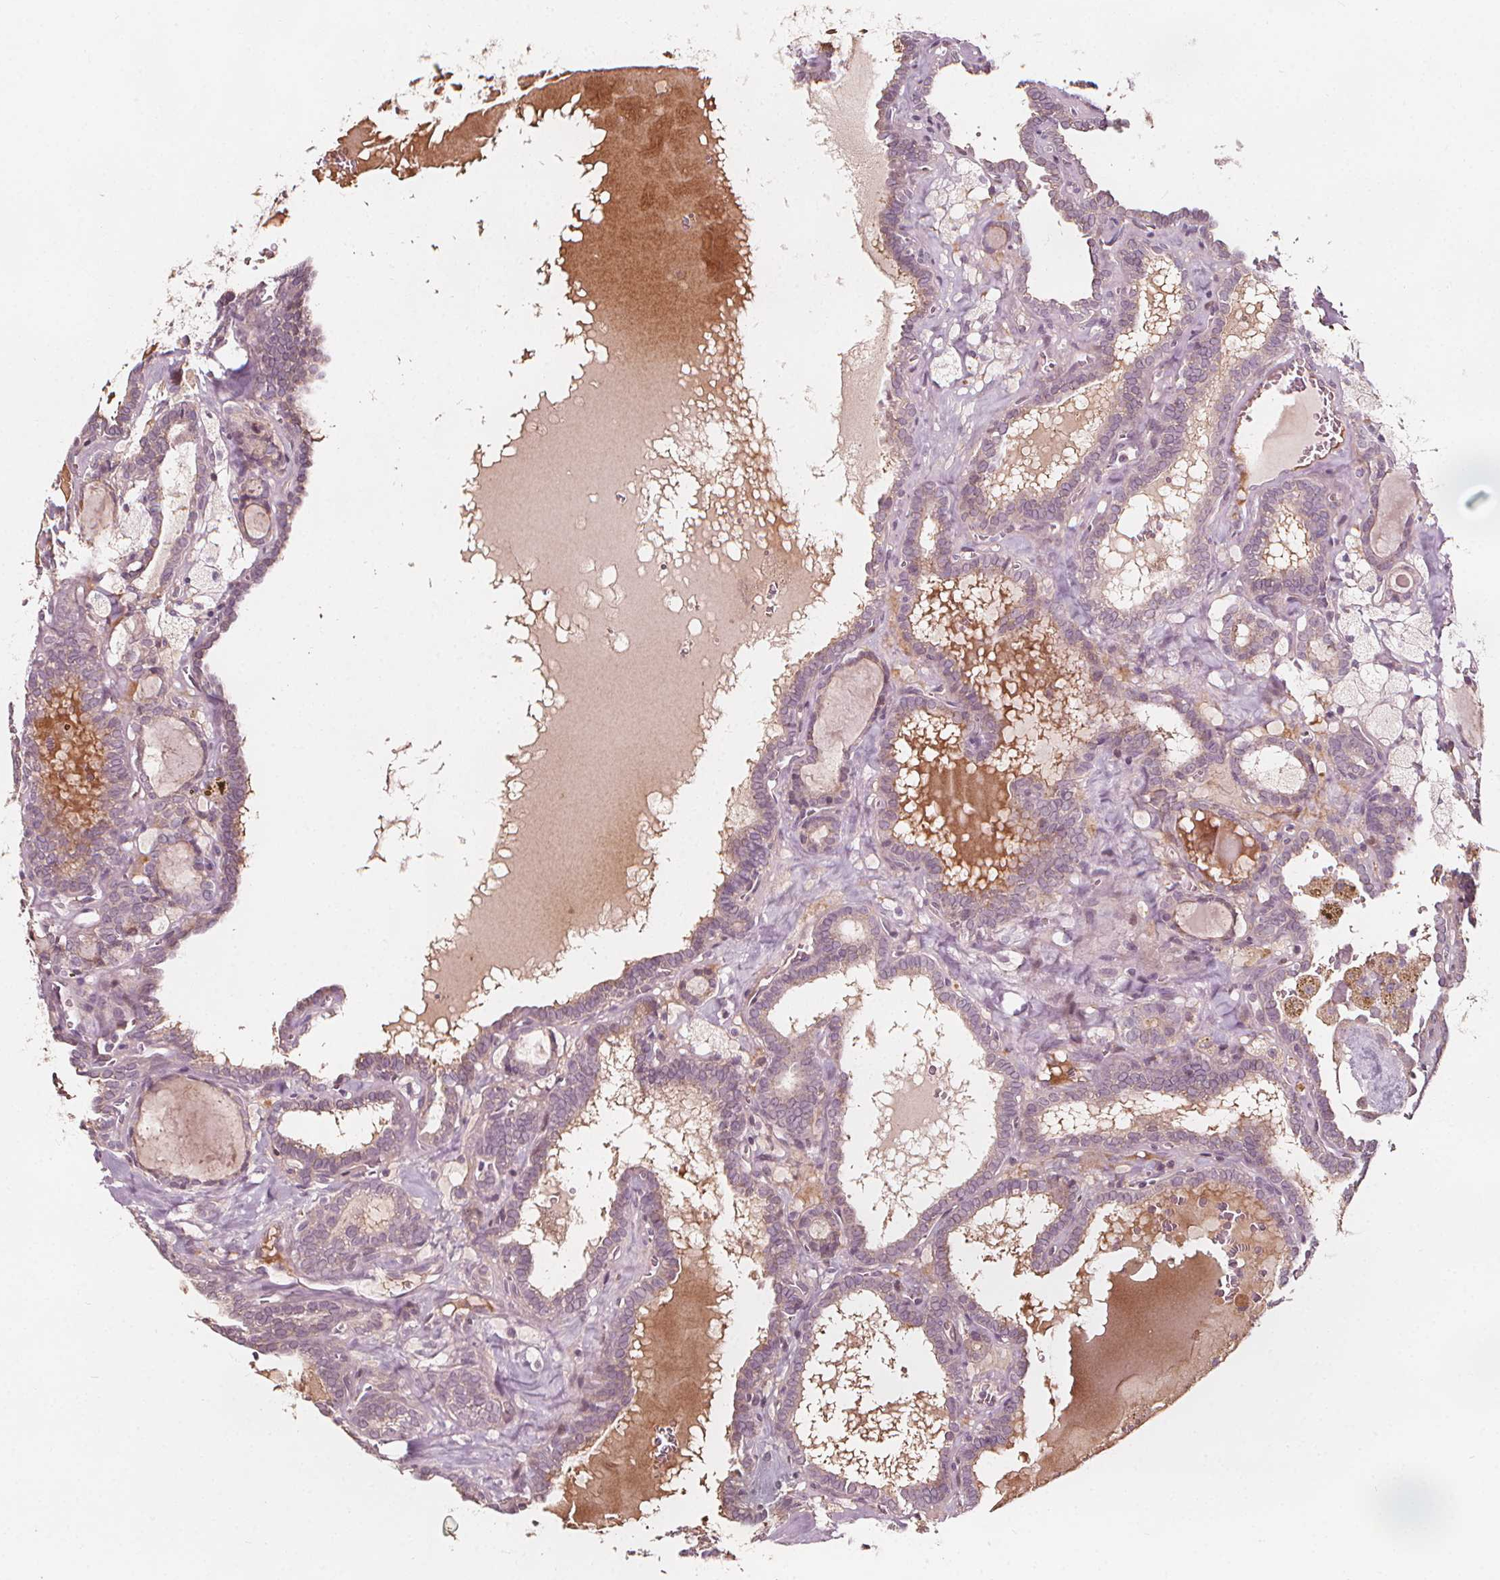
{"staining": {"intensity": "negative", "quantity": "none", "location": "none"}, "tissue": "thyroid cancer", "cell_type": "Tumor cells", "image_type": "cancer", "snomed": [{"axis": "morphology", "description": "Papillary adenocarcinoma, NOS"}, {"axis": "topography", "description": "Thyroid gland"}], "caption": "Immunohistochemistry (IHC) of thyroid papillary adenocarcinoma demonstrates no positivity in tumor cells.", "gene": "NPC1L1", "patient": {"sex": "female", "age": 39}}